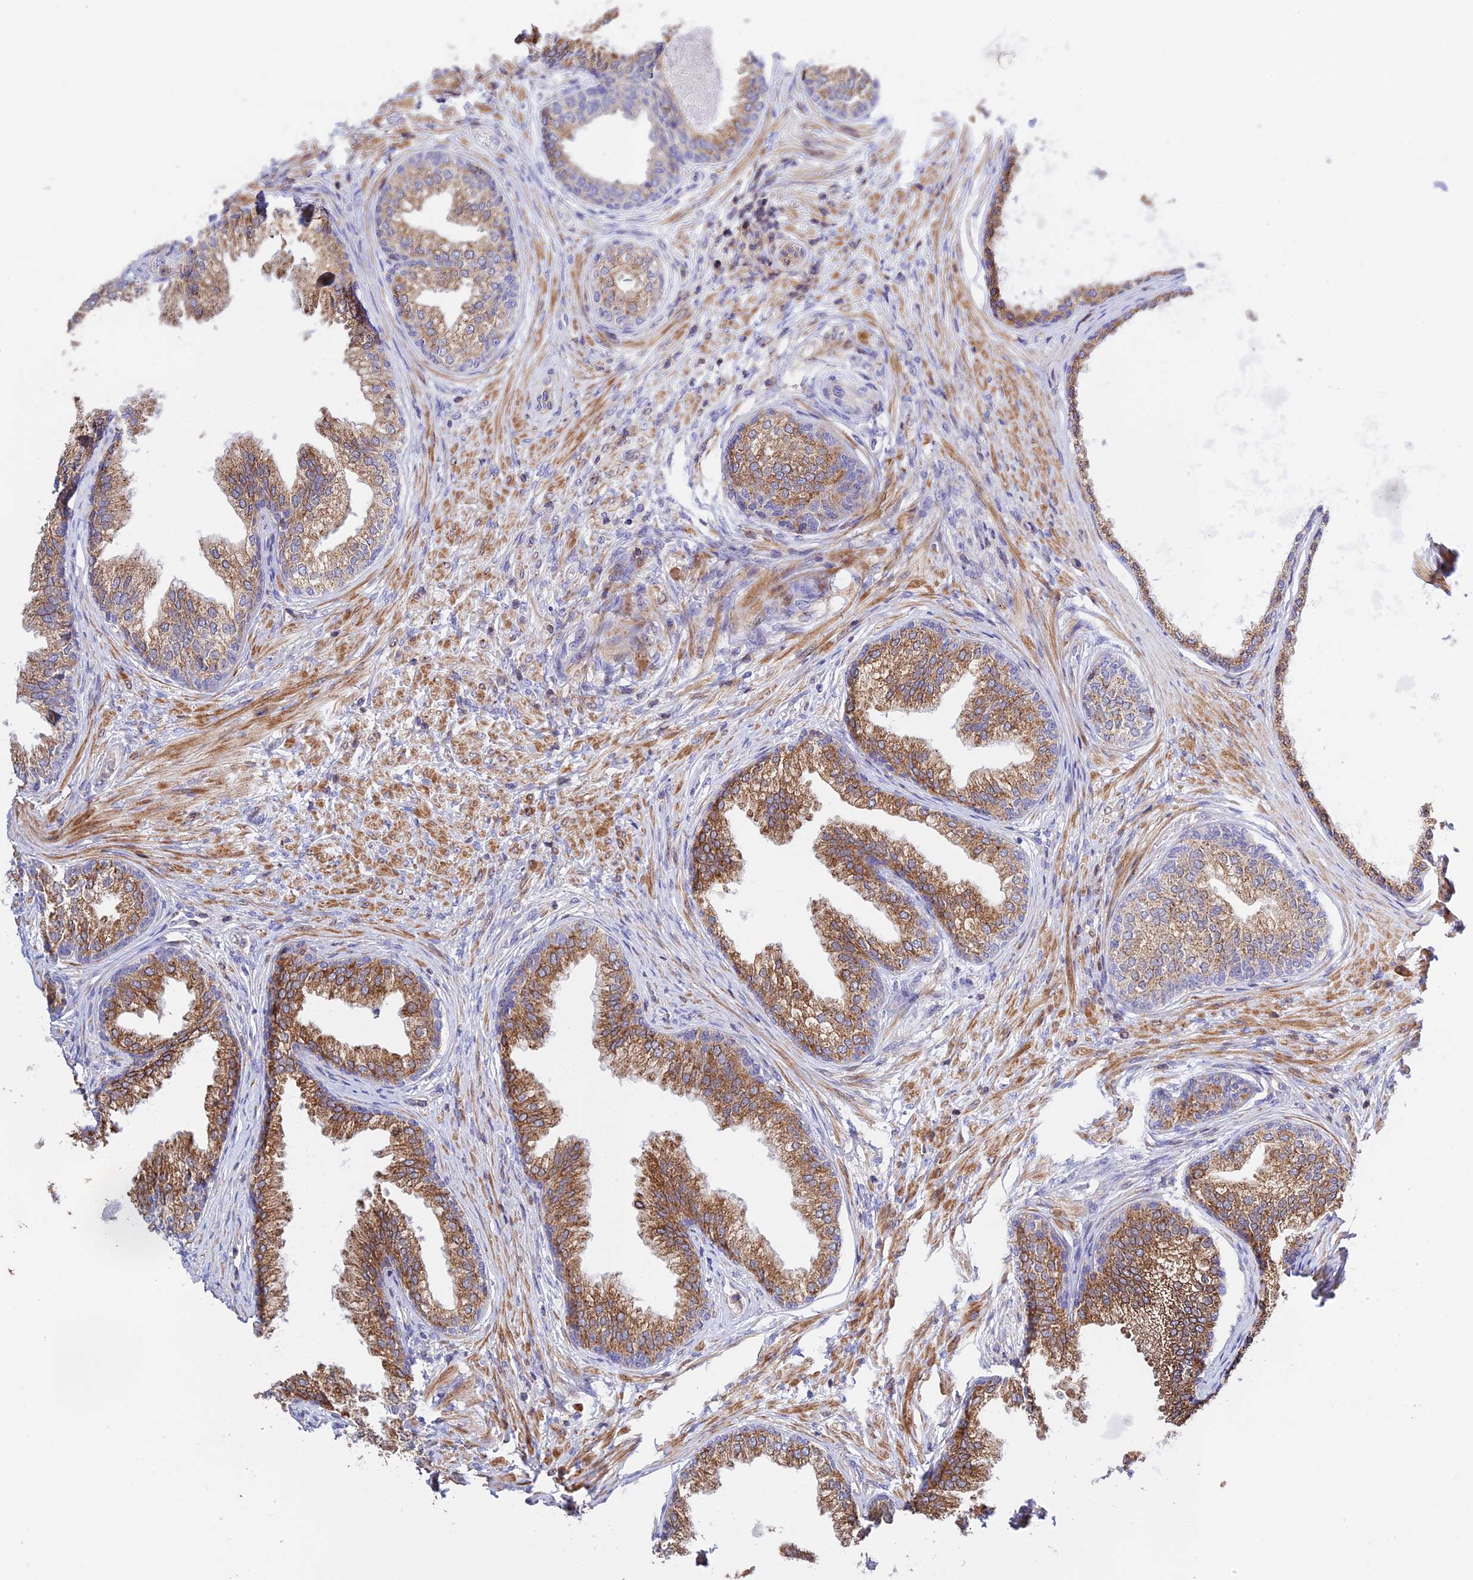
{"staining": {"intensity": "strong", "quantity": ">75%", "location": "cytoplasmic/membranous"}, "tissue": "prostate", "cell_type": "Glandular cells", "image_type": "normal", "snomed": [{"axis": "morphology", "description": "Normal tissue, NOS"}, {"axis": "topography", "description": "Prostate"}], "caption": "Immunohistochemistry of benign prostate exhibits high levels of strong cytoplasmic/membranous positivity in about >75% of glandular cells. (DAB = brown stain, brightfield microscopy at high magnification).", "gene": "PRIM1", "patient": {"sex": "male", "age": 76}}